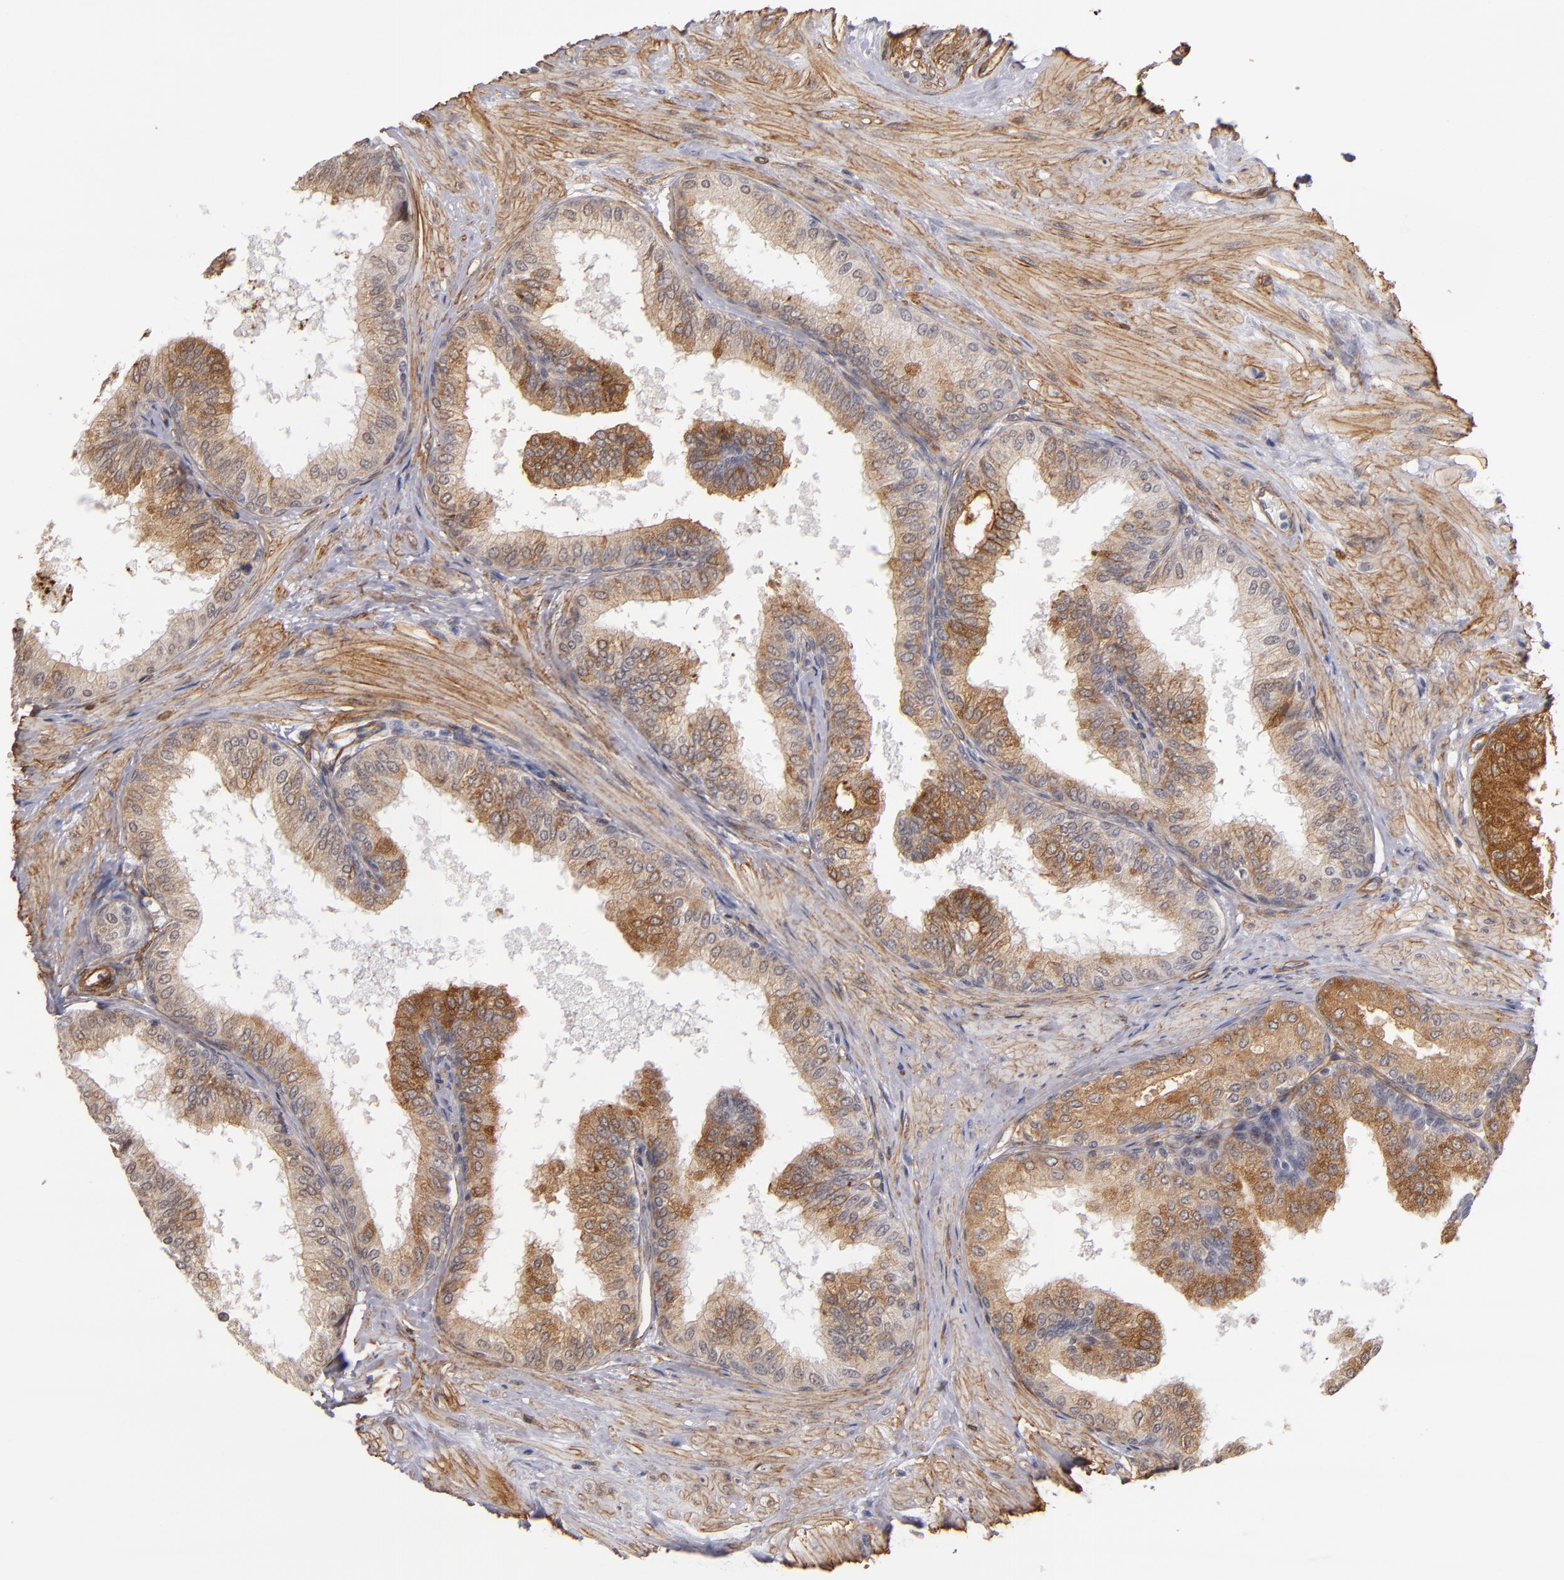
{"staining": {"intensity": "moderate", "quantity": ">75%", "location": "cytoplasmic/membranous"}, "tissue": "prostate", "cell_type": "Glandular cells", "image_type": "normal", "snomed": [{"axis": "morphology", "description": "Normal tissue, NOS"}, {"axis": "topography", "description": "Prostate"}], "caption": "An image of prostate stained for a protein exhibits moderate cytoplasmic/membranous brown staining in glandular cells.", "gene": "LAMC1", "patient": {"sex": "male", "age": 60}}